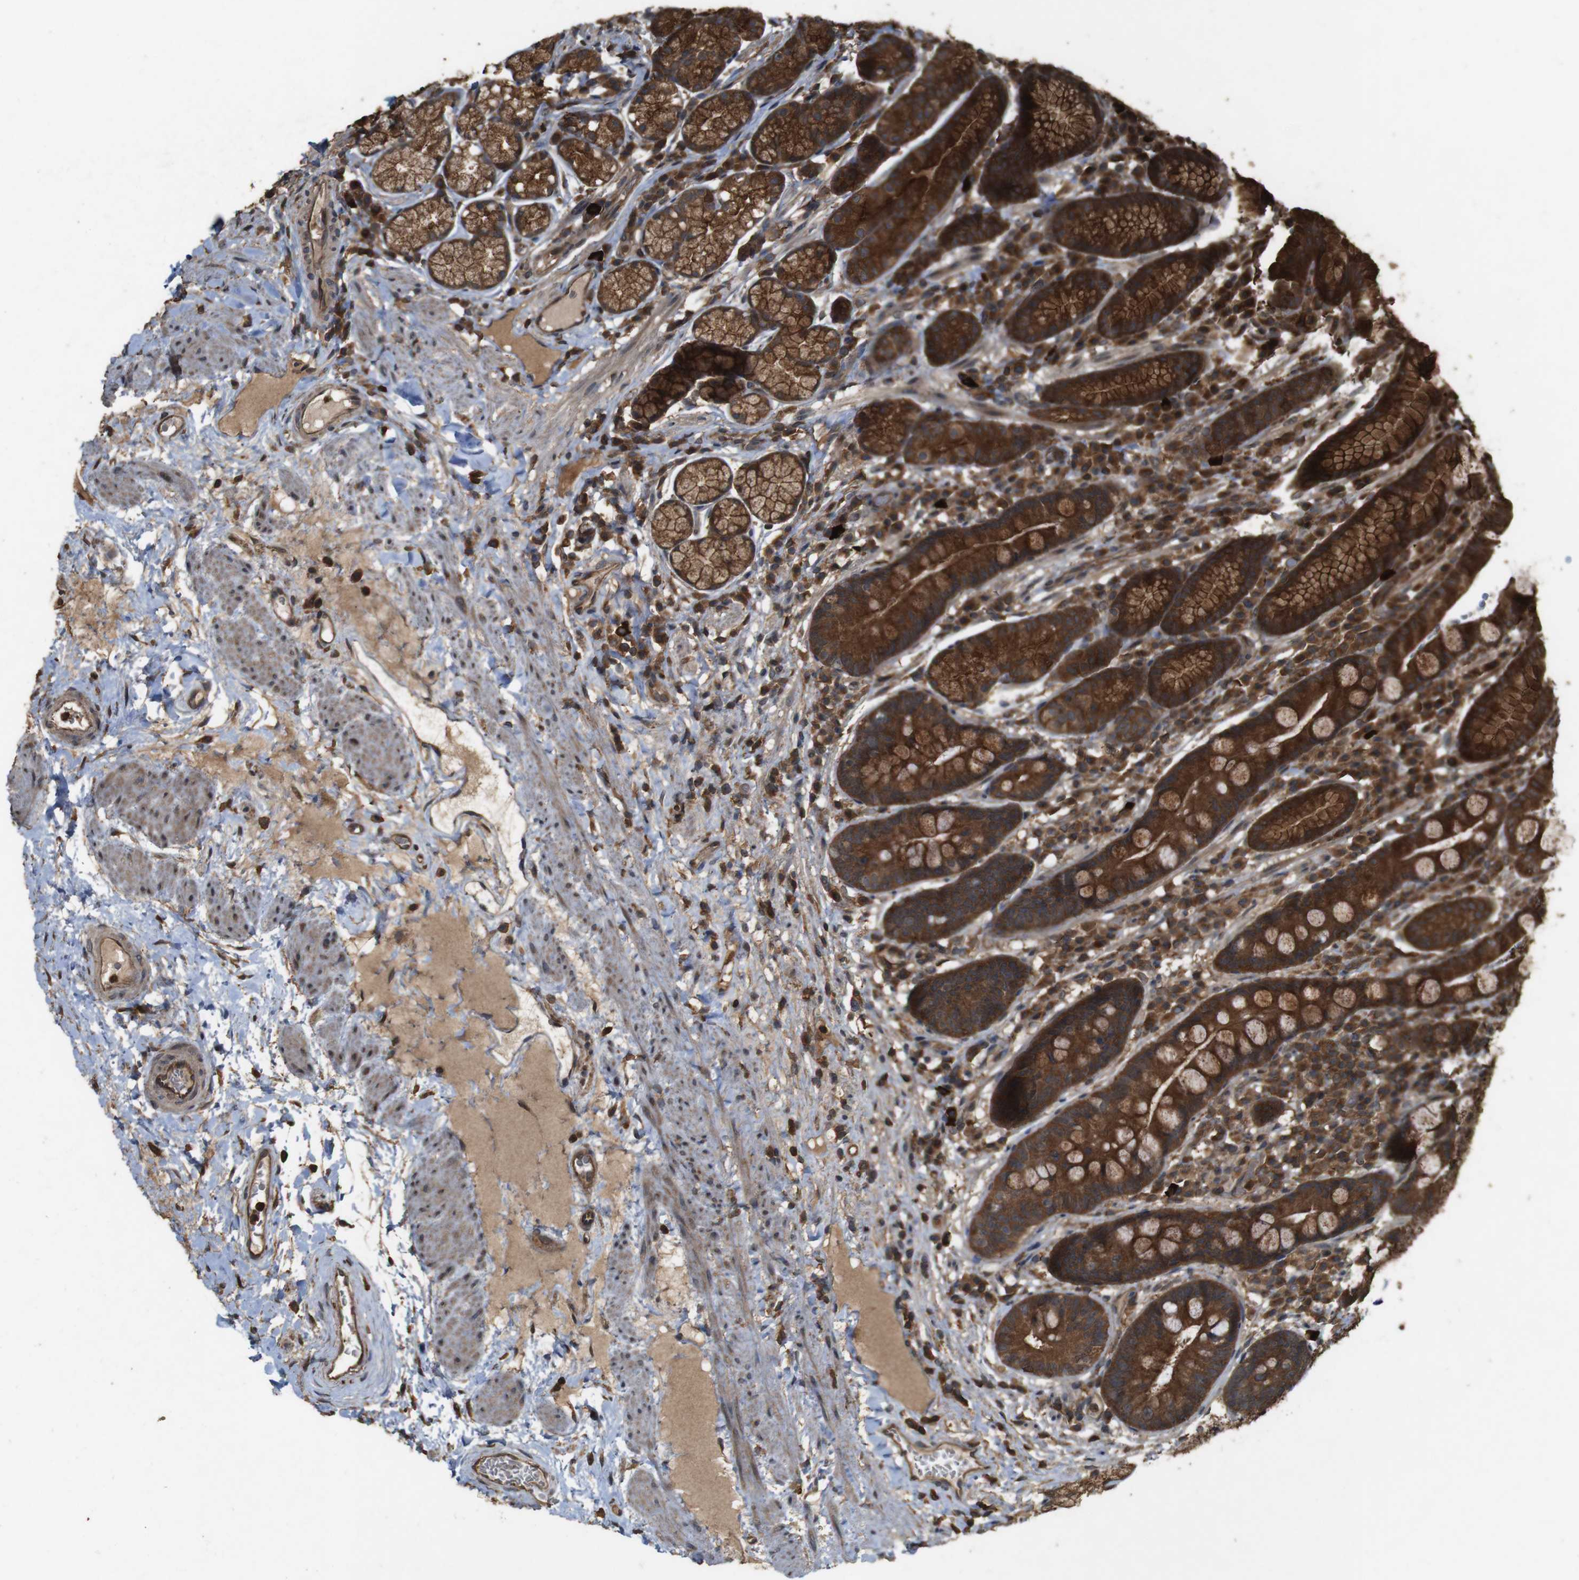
{"staining": {"intensity": "strong", "quantity": ">75%", "location": "cytoplasmic/membranous"}, "tissue": "stomach", "cell_type": "Glandular cells", "image_type": "normal", "snomed": [{"axis": "morphology", "description": "Normal tissue, NOS"}, {"axis": "topography", "description": "Stomach, lower"}], "caption": "A micrograph showing strong cytoplasmic/membranous expression in about >75% of glandular cells in normal stomach, as visualized by brown immunohistochemical staining.", "gene": "BAG4", "patient": {"sex": "male", "age": 52}}